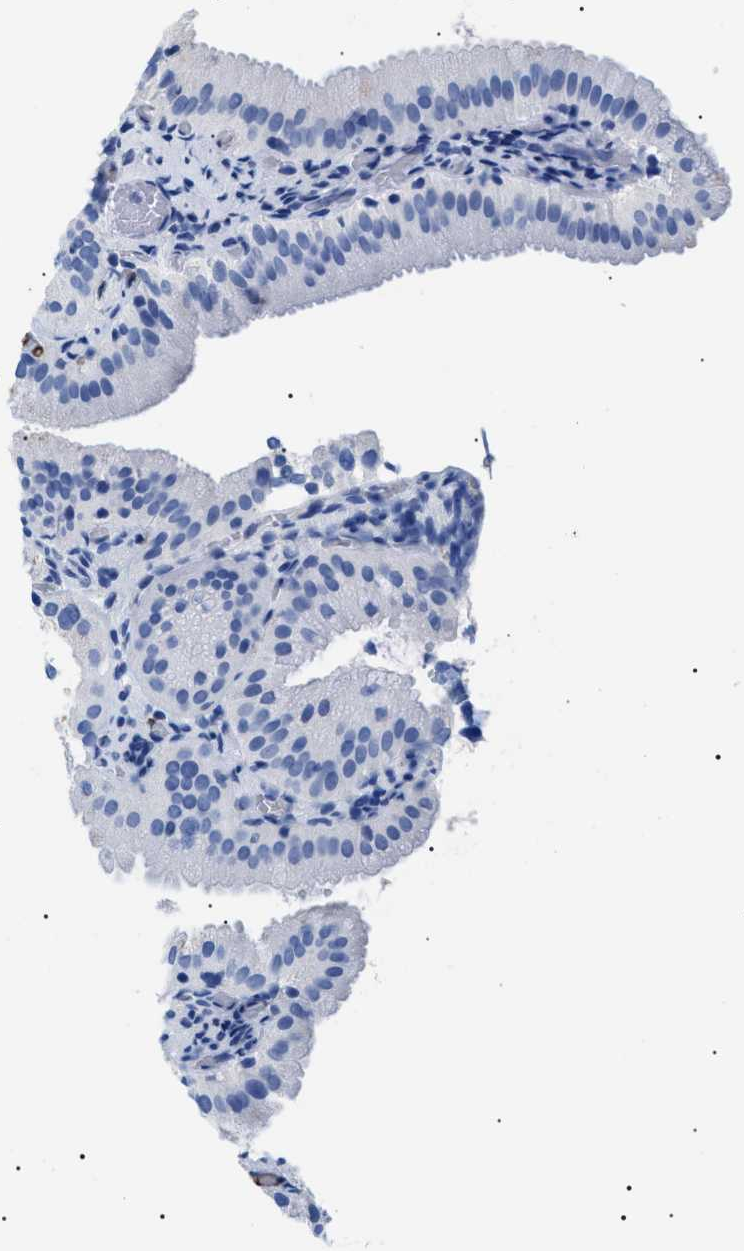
{"staining": {"intensity": "negative", "quantity": "none", "location": "none"}, "tissue": "gallbladder", "cell_type": "Glandular cells", "image_type": "normal", "snomed": [{"axis": "morphology", "description": "Normal tissue, NOS"}, {"axis": "topography", "description": "Gallbladder"}], "caption": "DAB immunohistochemical staining of unremarkable human gallbladder exhibits no significant staining in glandular cells. (Immunohistochemistry, brightfield microscopy, high magnification).", "gene": "PODXL", "patient": {"sex": "male", "age": 54}}